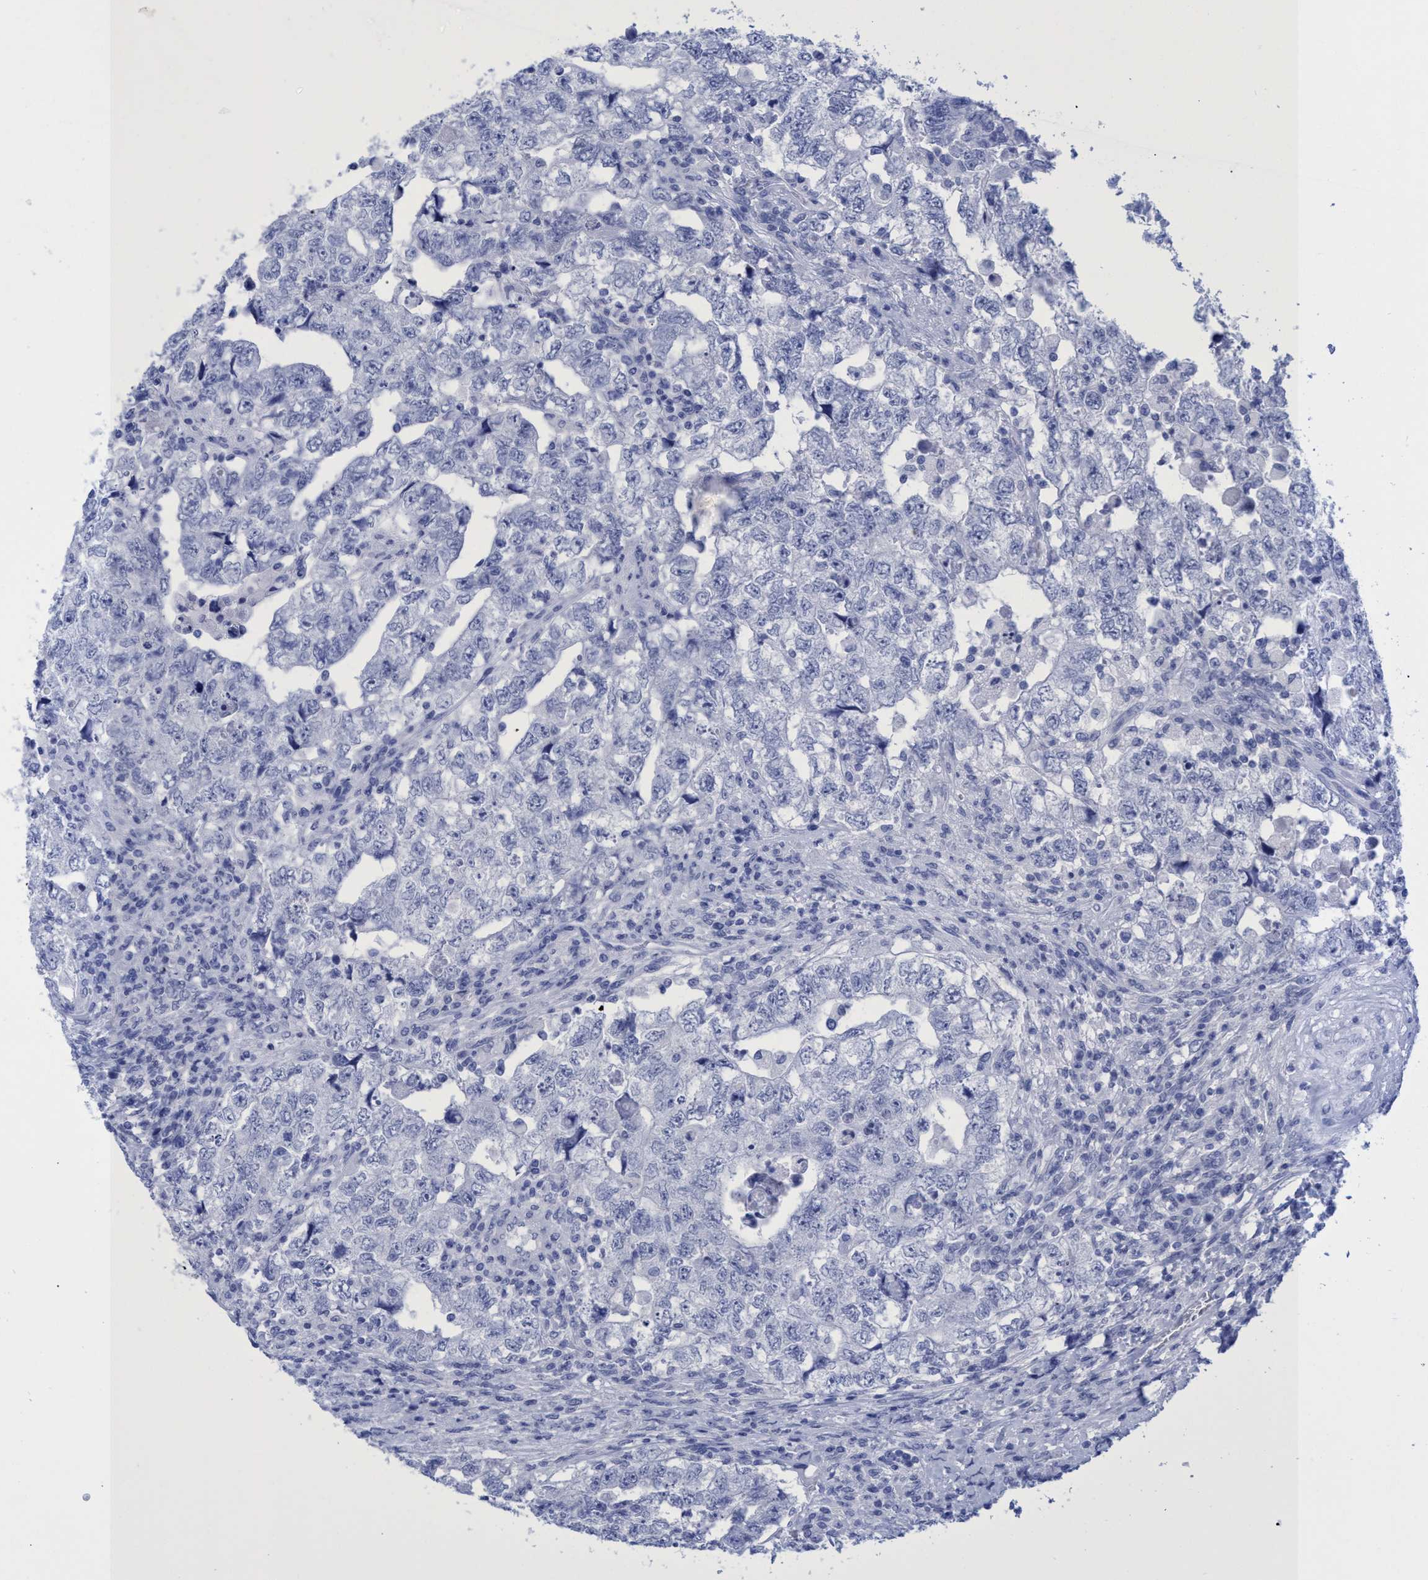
{"staining": {"intensity": "negative", "quantity": "none", "location": "none"}, "tissue": "testis cancer", "cell_type": "Tumor cells", "image_type": "cancer", "snomed": [{"axis": "morphology", "description": "Carcinoma, Embryonal, NOS"}, {"axis": "topography", "description": "Testis"}], "caption": "This is an IHC image of testis embryonal carcinoma. There is no positivity in tumor cells.", "gene": "INSL6", "patient": {"sex": "male", "age": 36}}